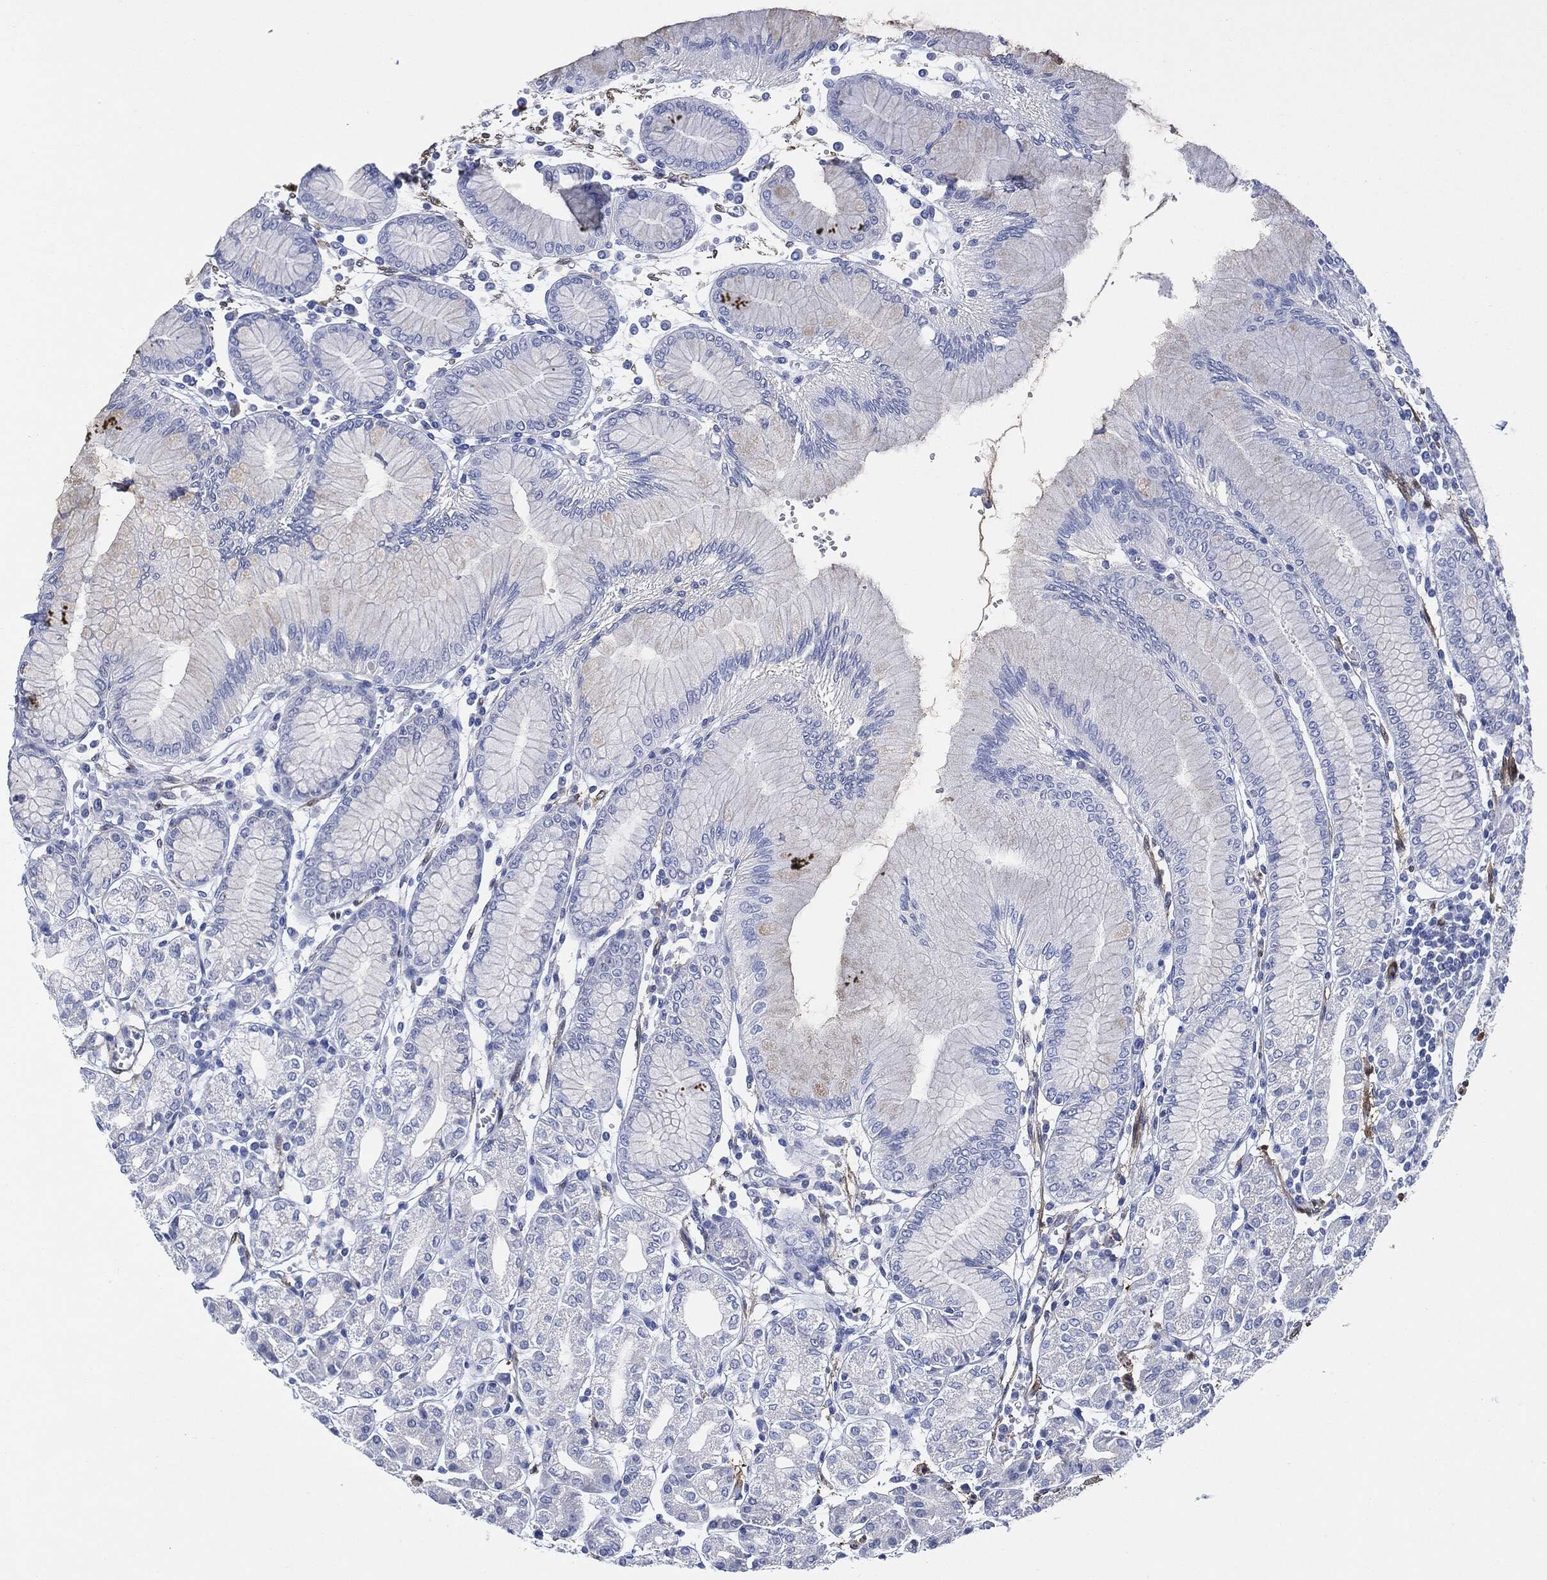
{"staining": {"intensity": "negative", "quantity": "none", "location": "none"}, "tissue": "stomach", "cell_type": "Glandular cells", "image_type": "normal", "snomed": [{"axis": "morphology", "description": "Normal tissue, NOS"}, {"axis": "topography", "description": "Skeletal muscle"}, {"axis": "topography", "description": "Stomach"}], "caption": "Immunohistochemistry of benign human stomach shows no positivity in glandular cells.", "gene": "TAGLN", "patient": {"sex": "female", "age": 57}}